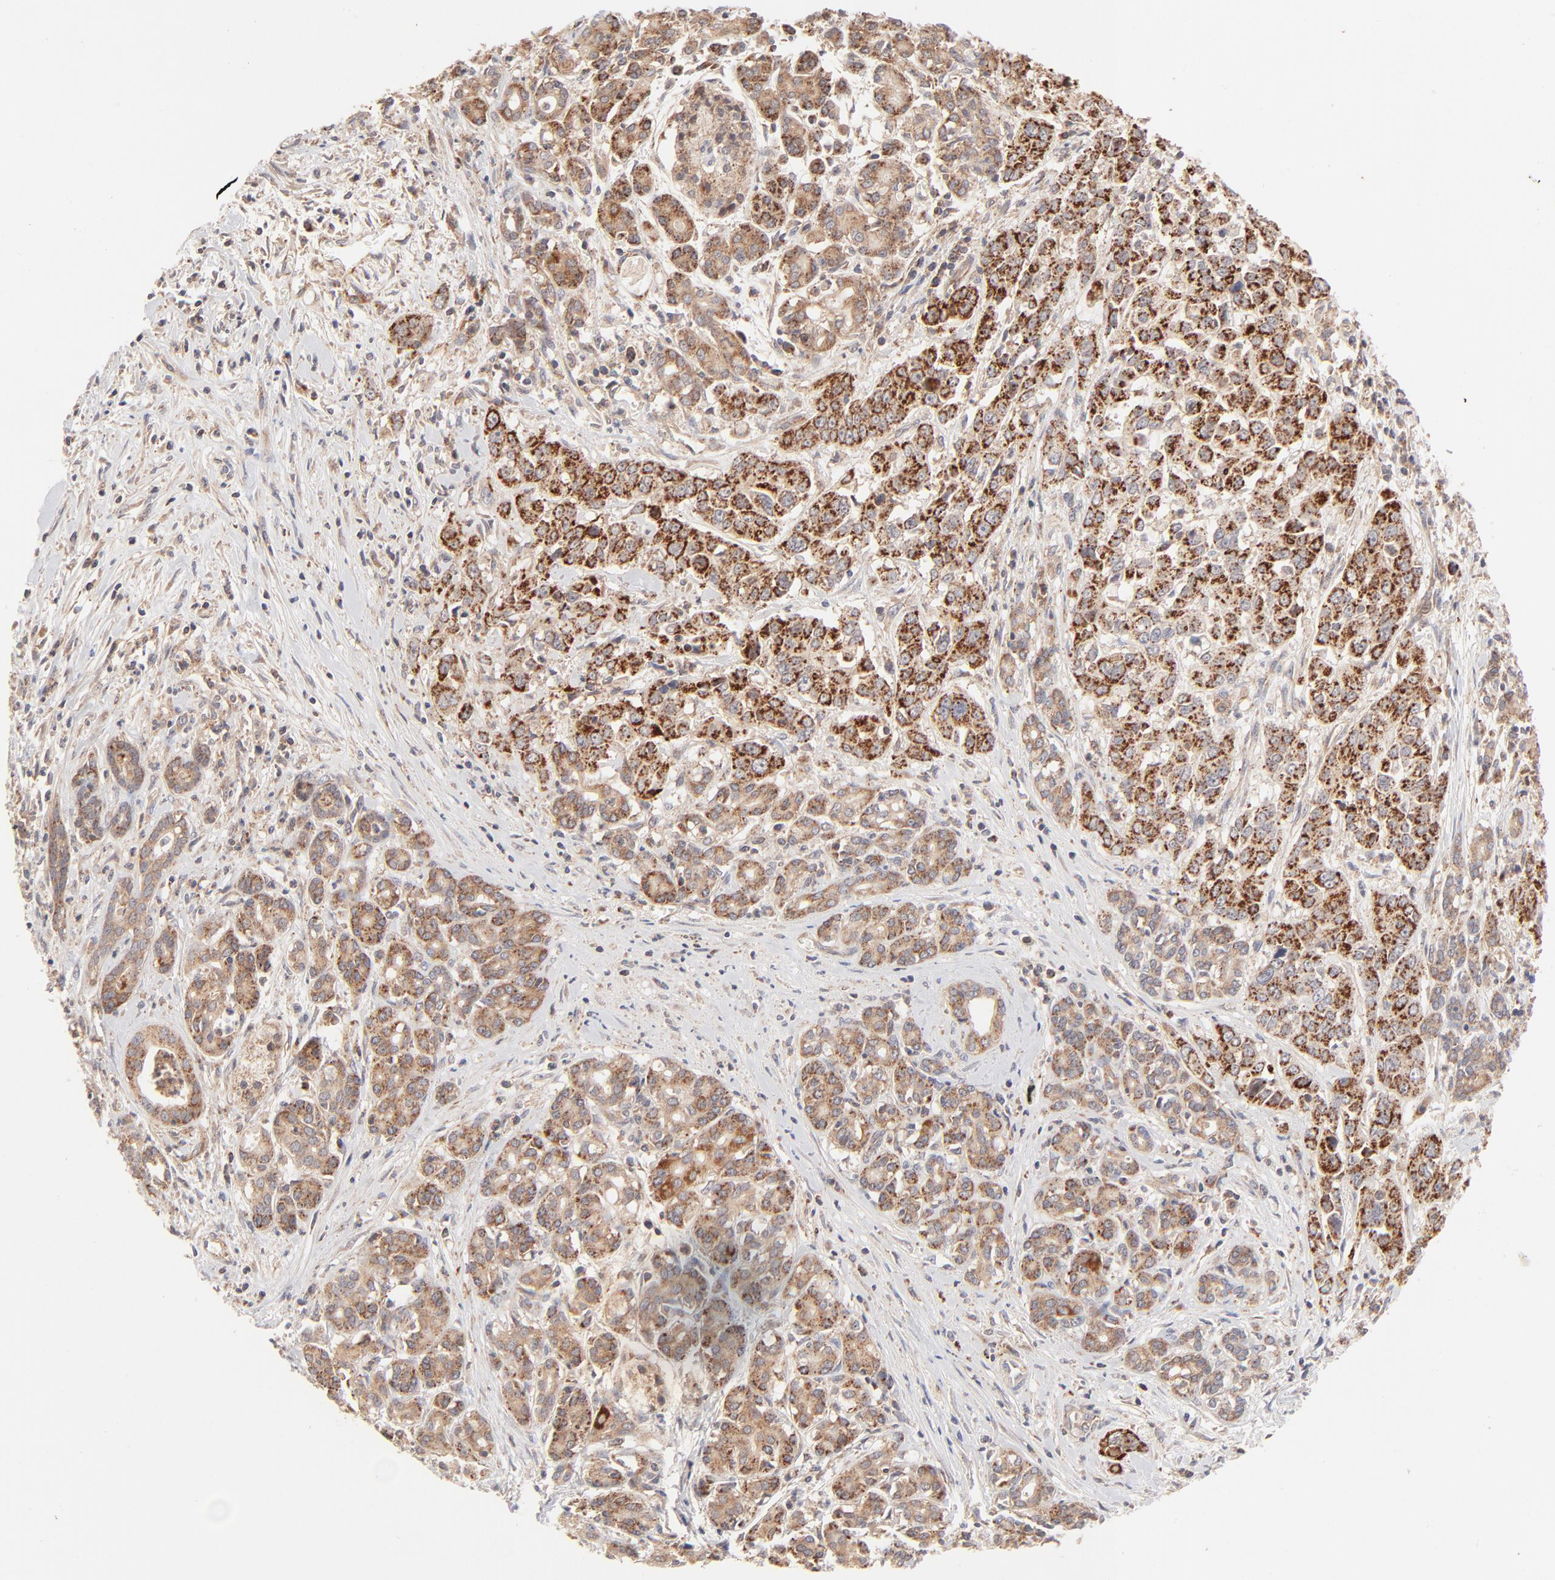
{"staining": {"intensity": "strong", "quantity": ">75%", "location": "cytoplasmic/membranous"}, "tissue": "pancreatic cancer", "cell_type": "Tumor cells", "image_type": "cancer", "snomed": [{"axis": "morphology", "description": "Adenocarcinoma, NOS"}, {"axis": "topography", "description": "Pancreas"}], "caption": "Protein staining of pancreatic cancer tissue reveals strong cytoplasmic/membranous positivity in approximately >75% of tumor cells.", "gene": "CSPG4", "patient": {"sex": "female", "age": 52}}